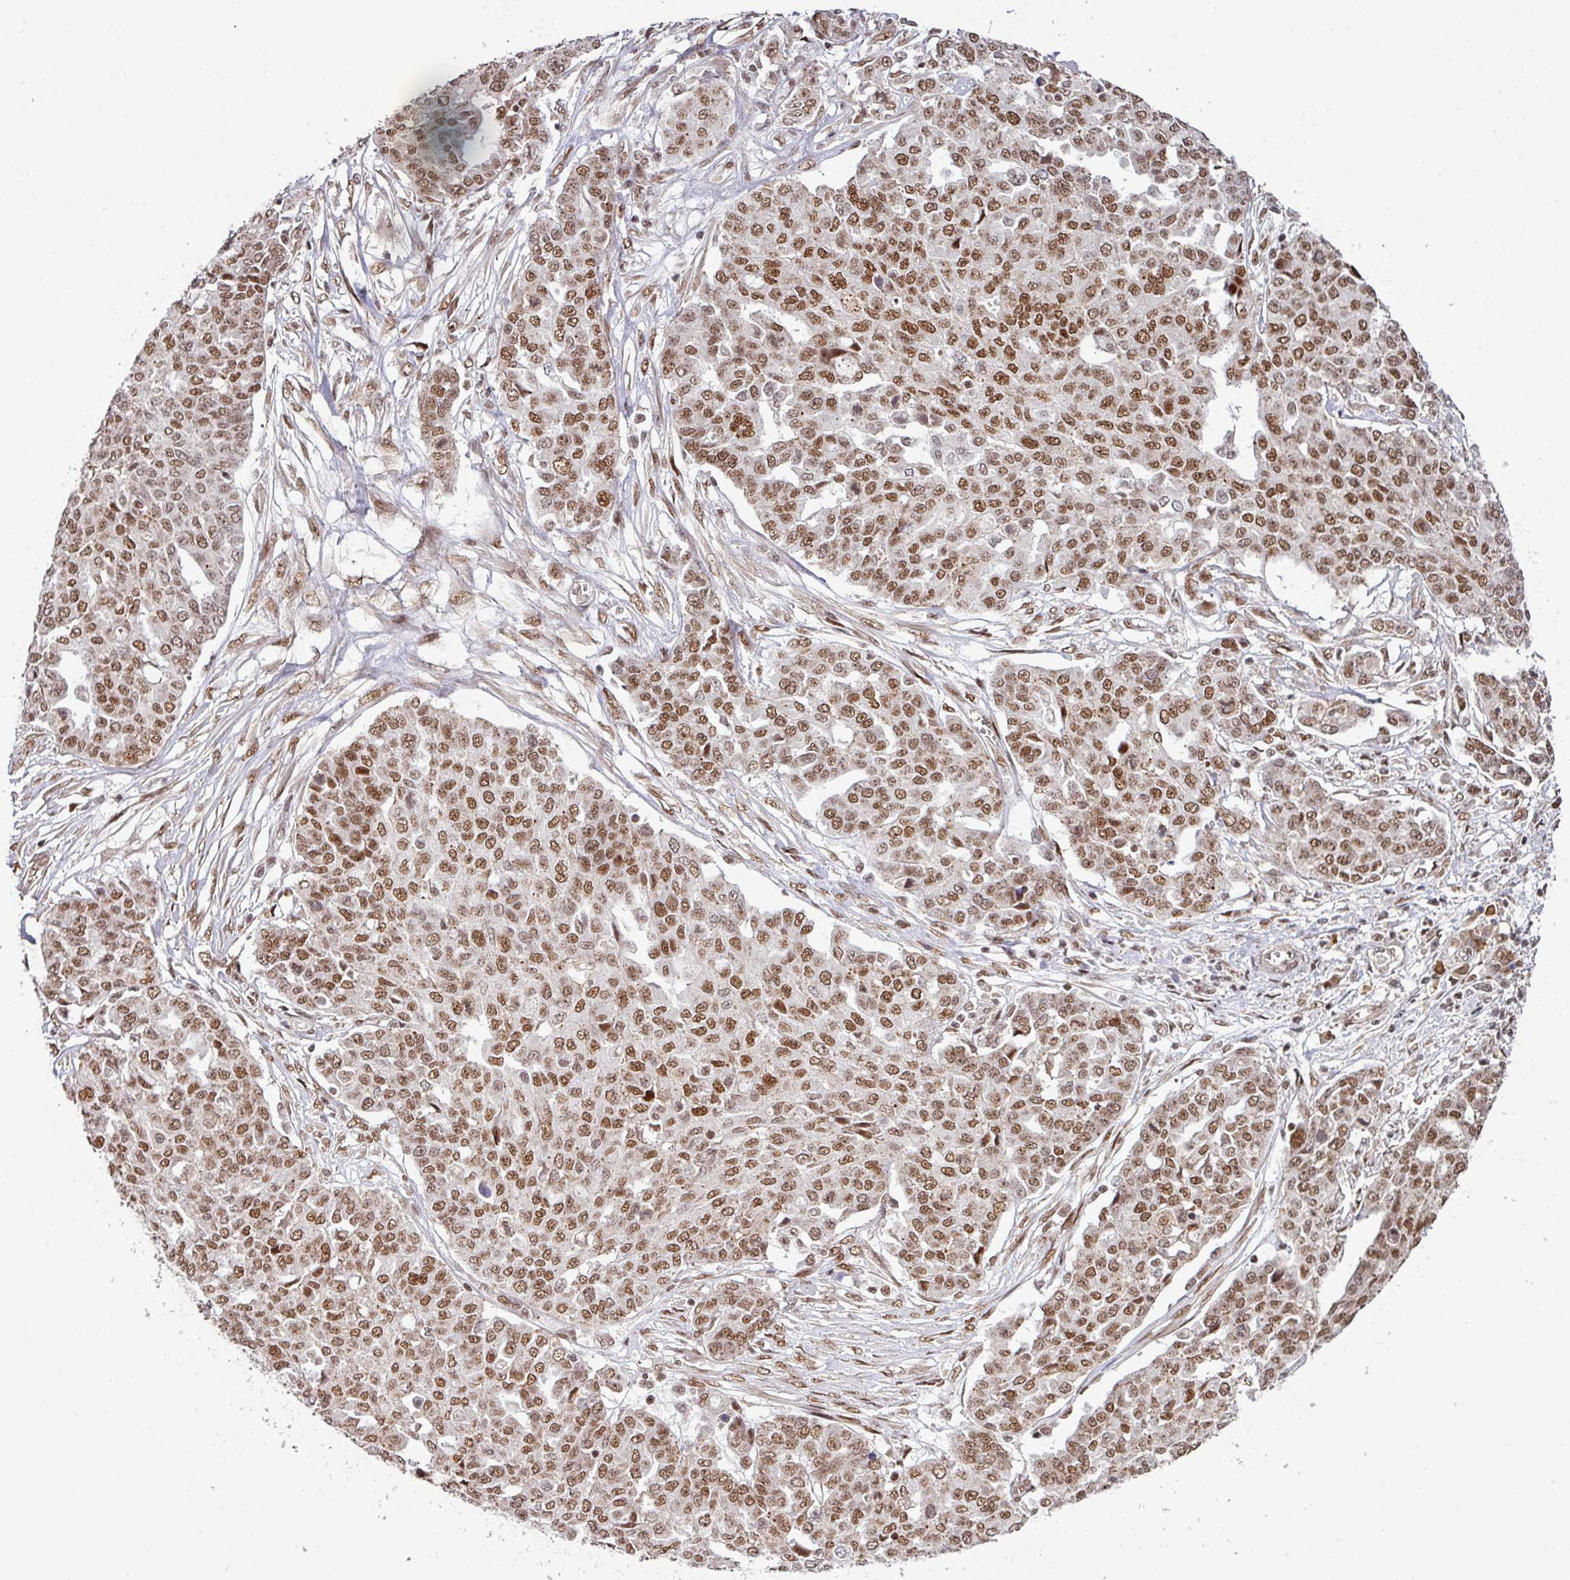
{"staining": {"intensity": "moderate", "quantity": ">75%", "location": "nuclear"}, "tissue": "ovarian cancer", "cell_type": "Tumor cells", "image_type": "cancer", "snomed": [{"axis": "morphology", "description": "Cystadenocarcinoma, serous, NOS"}, {"axis": "topography", "description": "Soft tissue"}, {"axis": "topography", "description": "Ovary"}], "caption": "A brown stain labels moderate nuclear staining of a protein in human serous cystadenocarcinoma (ovarian) tumor cells.", "gene": "PHF23", "patient": {"sex": "female", "age": 57}}